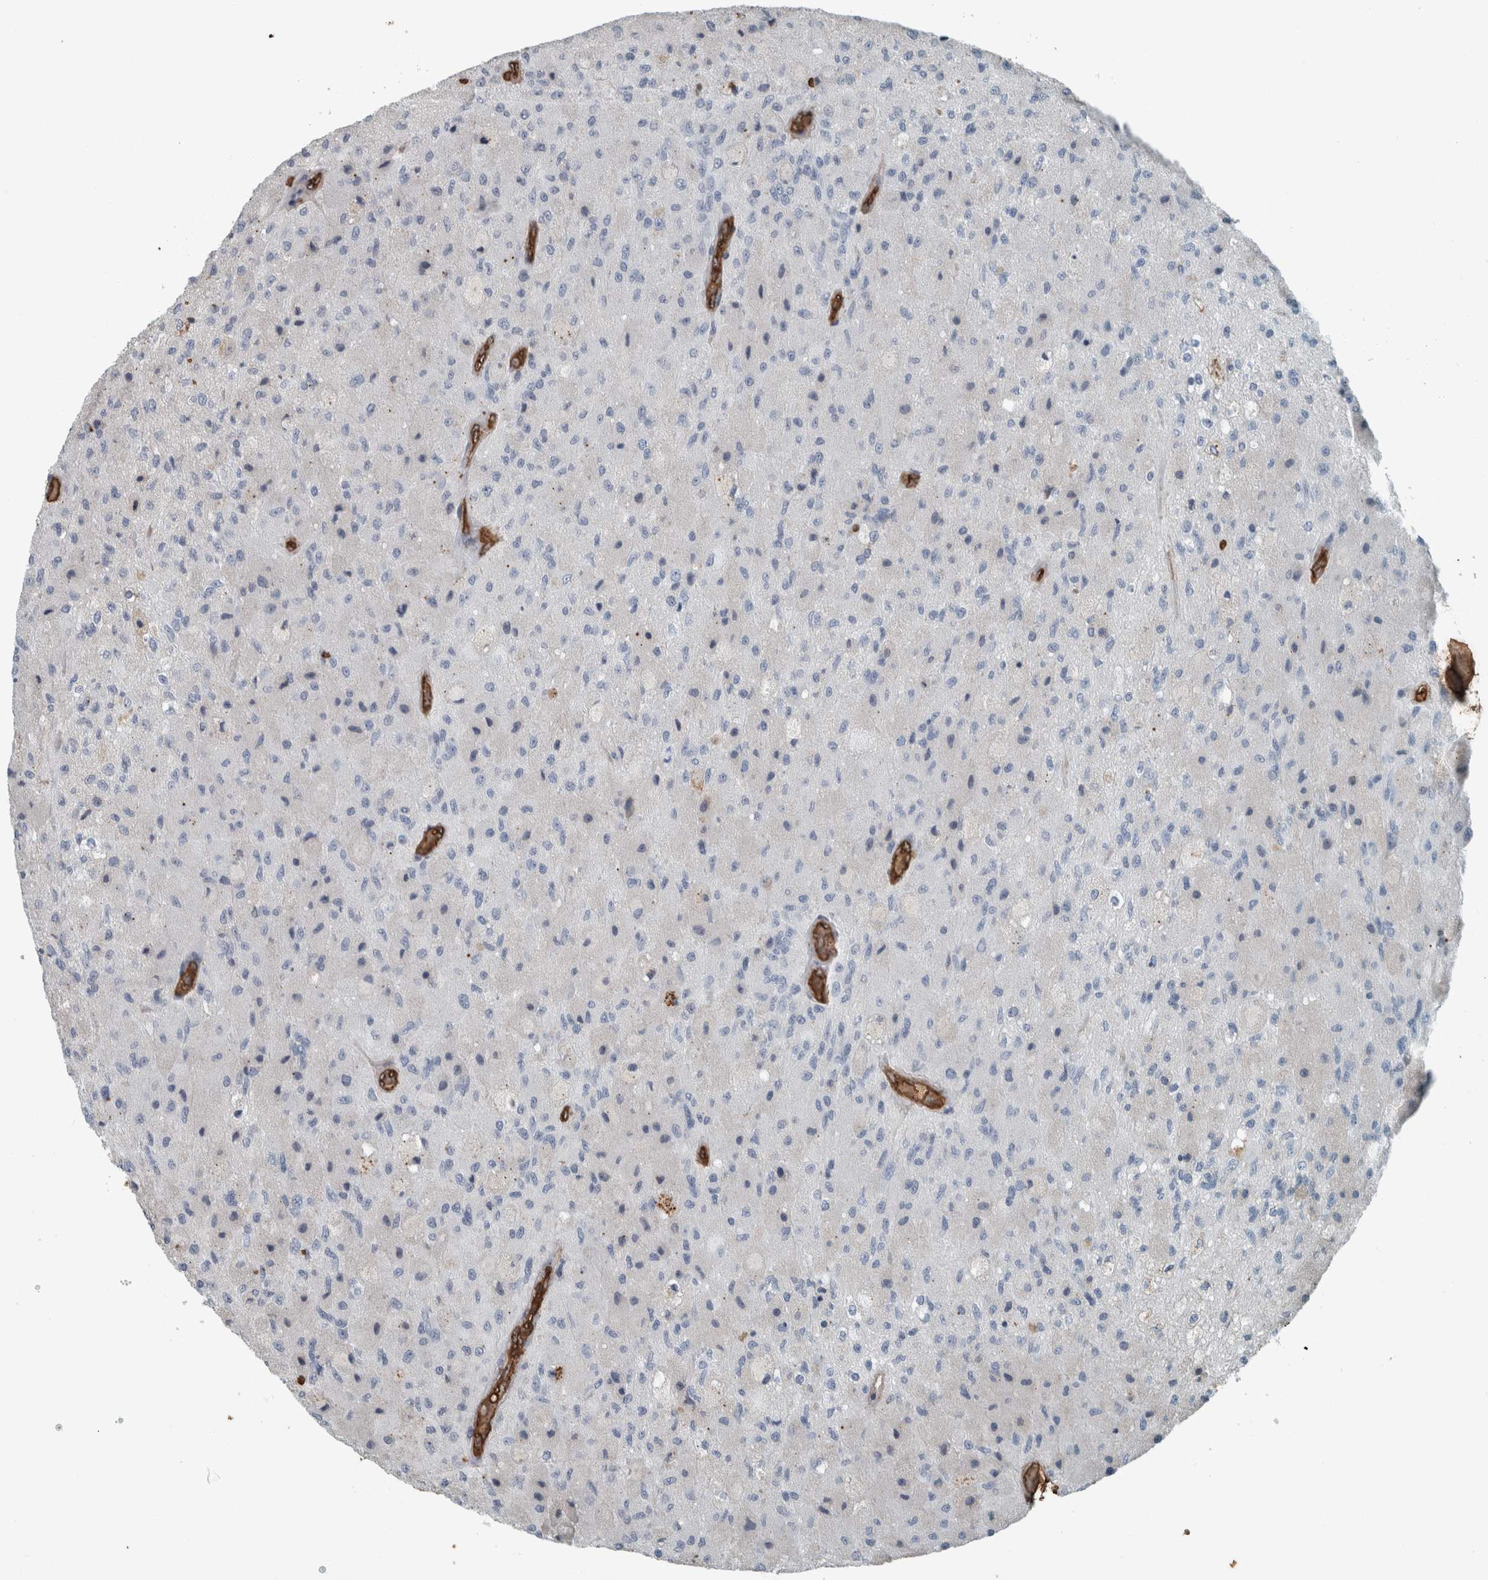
{"staining": {"intensity": "negative", "quantity": "none", "location": "none"}, "tissue": "glioma", "cell_type": "Tumor cells", "image_type": "cancer", "snomed": [{"axis": "morphology", "description": "Normal tissue, NOS"}, {"axis": "morphology", "description": "Glioma, malignant, High grade"}, {"axis": "topography", "description": "Cerebral cortex"}], "caption": "The immunohistochemistry (IHC) image has no significant expression in tumor cells of malignant high-grade glioma tissue.", "gene": "LBP", "patient": {"sex": "male", "age": 77}}